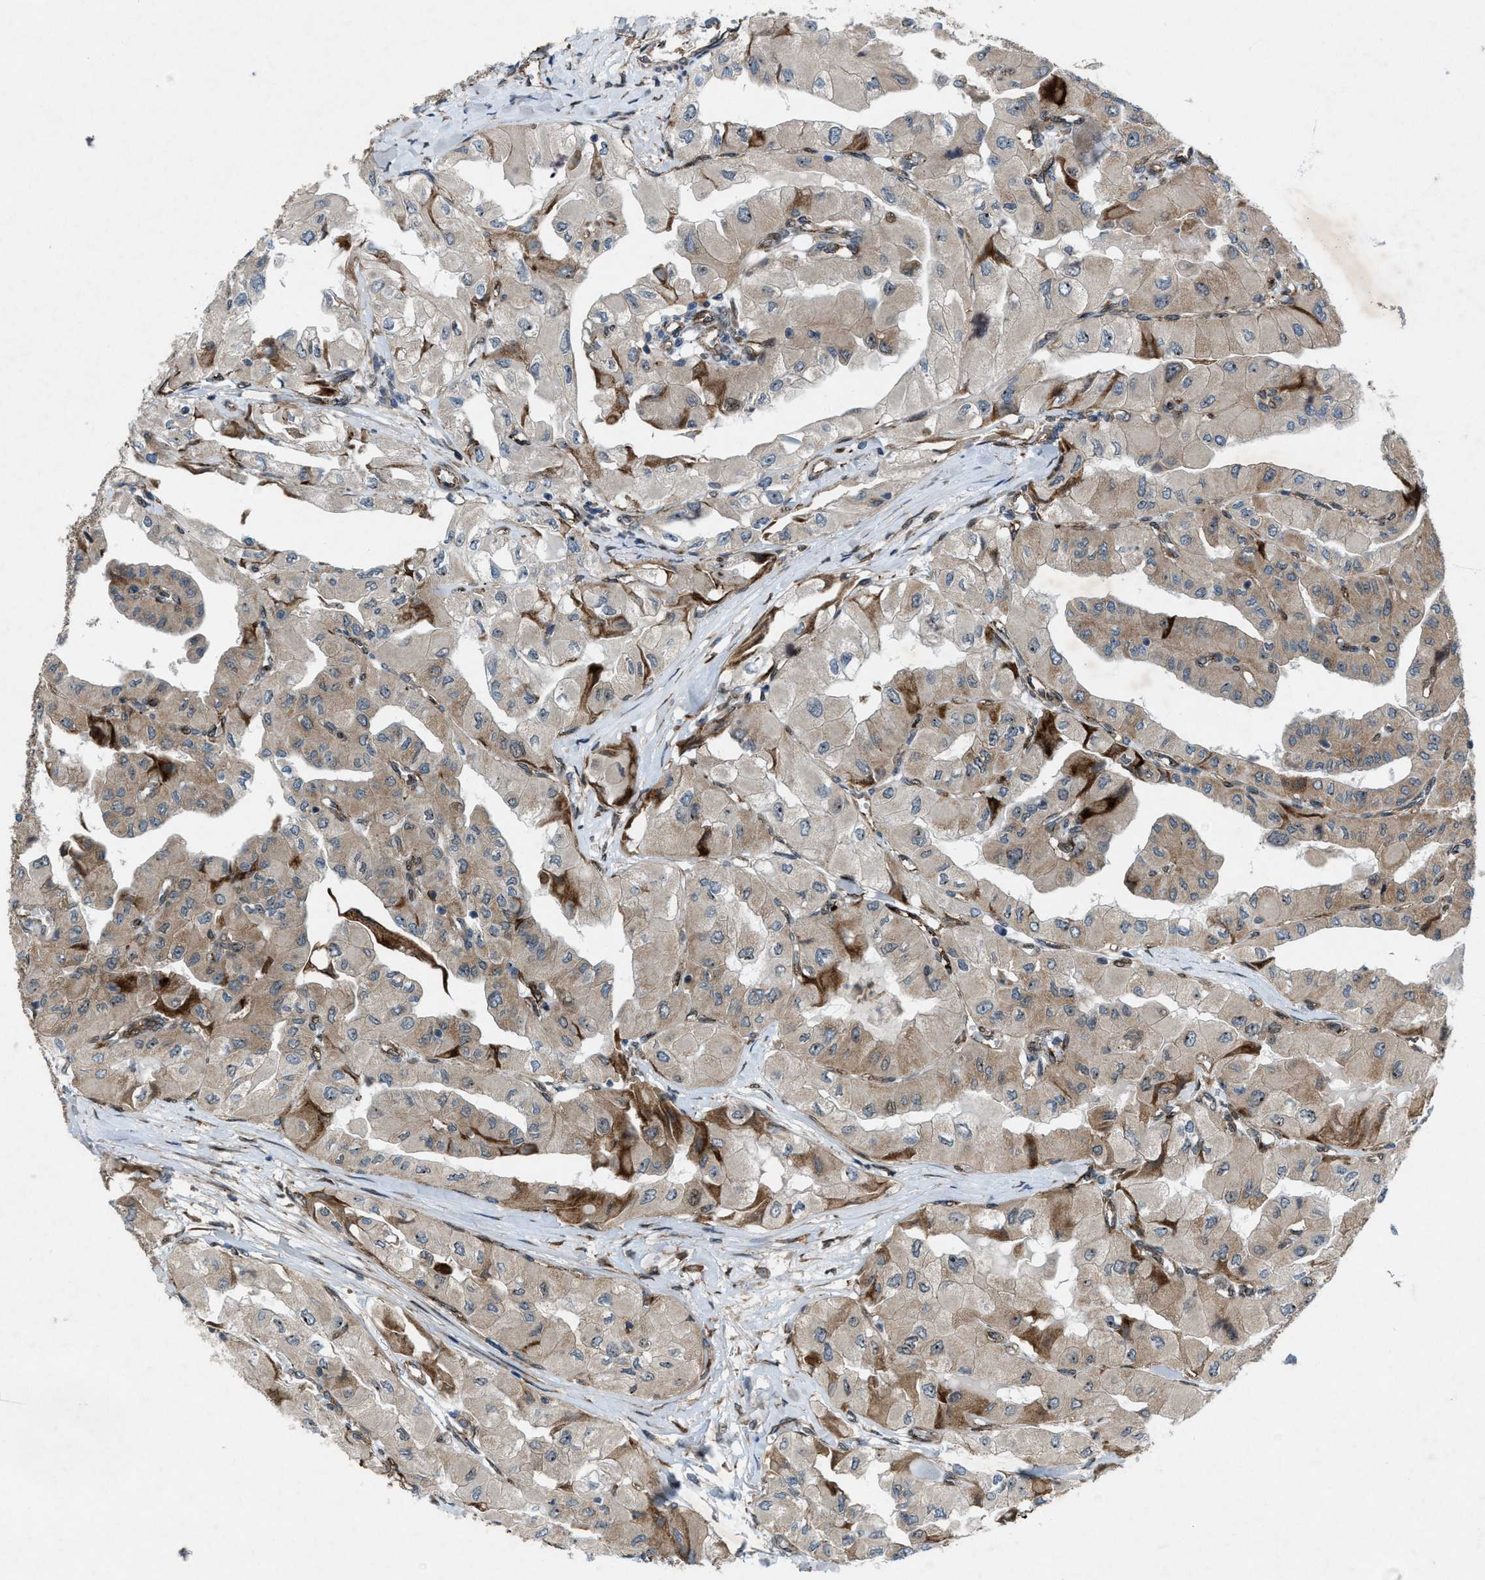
{"staining": {"intensity": "moderate", "quantity": ">75%", "location": "cytoplasmic/membranous"}, "tissue": "thyroid cancer", "cell_type": "Tumor cells", "image_type": "cancer", "snomed": [{"axis": "morphology", "description": "Papillary adenocarcinoma, NOS"}, {"axis": "topography", "description": "Thyroid gland"}], "caption": "Protein staining by IHC demonstrates moderate cytoplasmic/membranous expression in about >75% of tumor cells in thyroid papillary adenocarcinoma. (IHC, brightfield microscopy, high magnification).", "gene": "URGCP", "patient": {"sex": "female", "age": 59}}